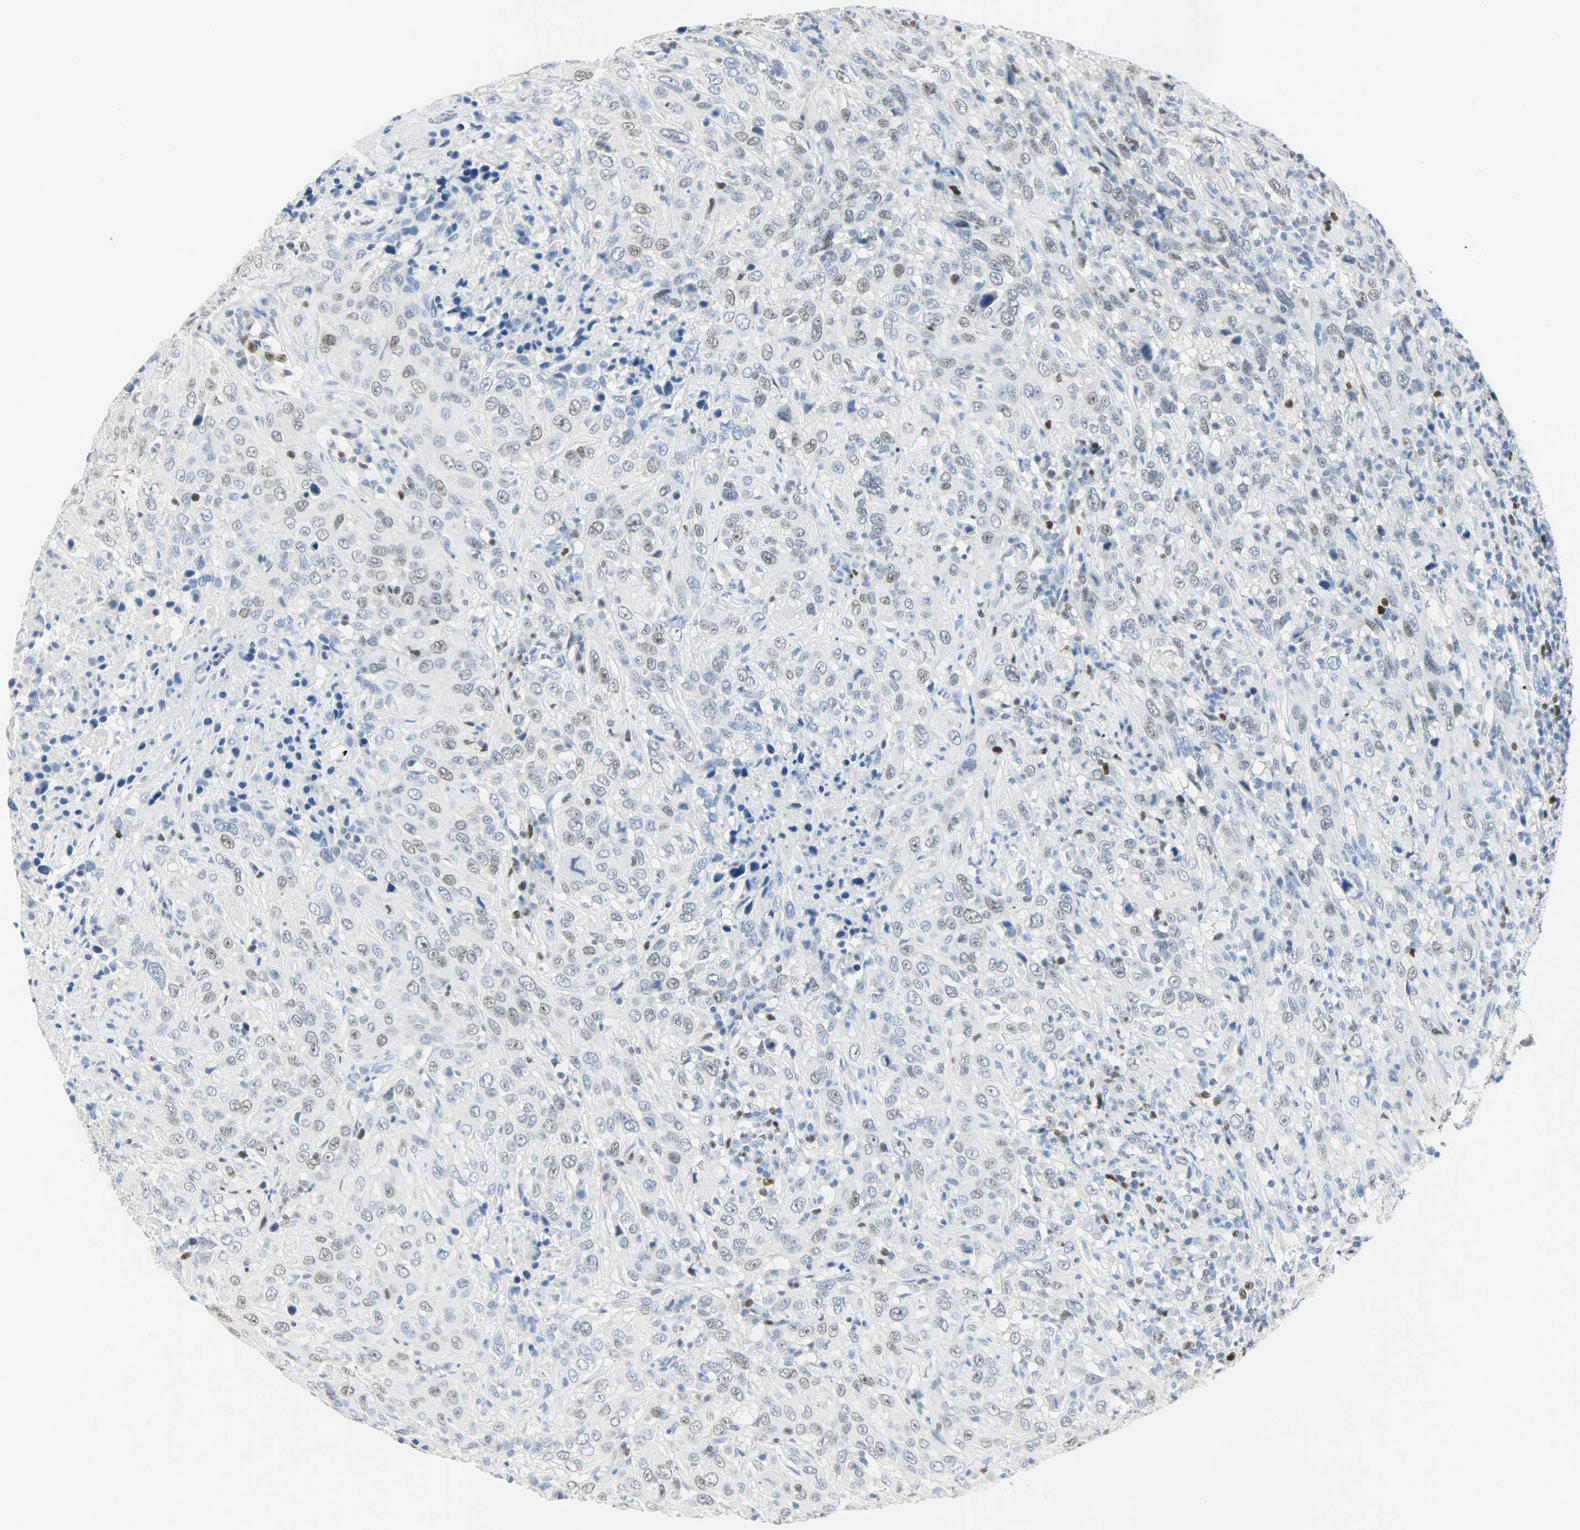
{"staining": {"intensity": "moderate", "quantity": "<25%", "location": "nuclear"}, "tissue": "urothelial cancer", "cell_type": "Tumor cells", "image_type": "cancer", "snomed": [{"axis": "morphology", "description": "Urothelial carcinoma, High grade"}, {"axis": "topography", "description": "Urinary bladder"}], "caption": "Human urothelial cancer stained for a protein (brown) demonstrates moderate nuclear positive staining in about <25% of tumor cells.", "gene": "HELLS", "patient": {"sex": "male", "age": 61}}